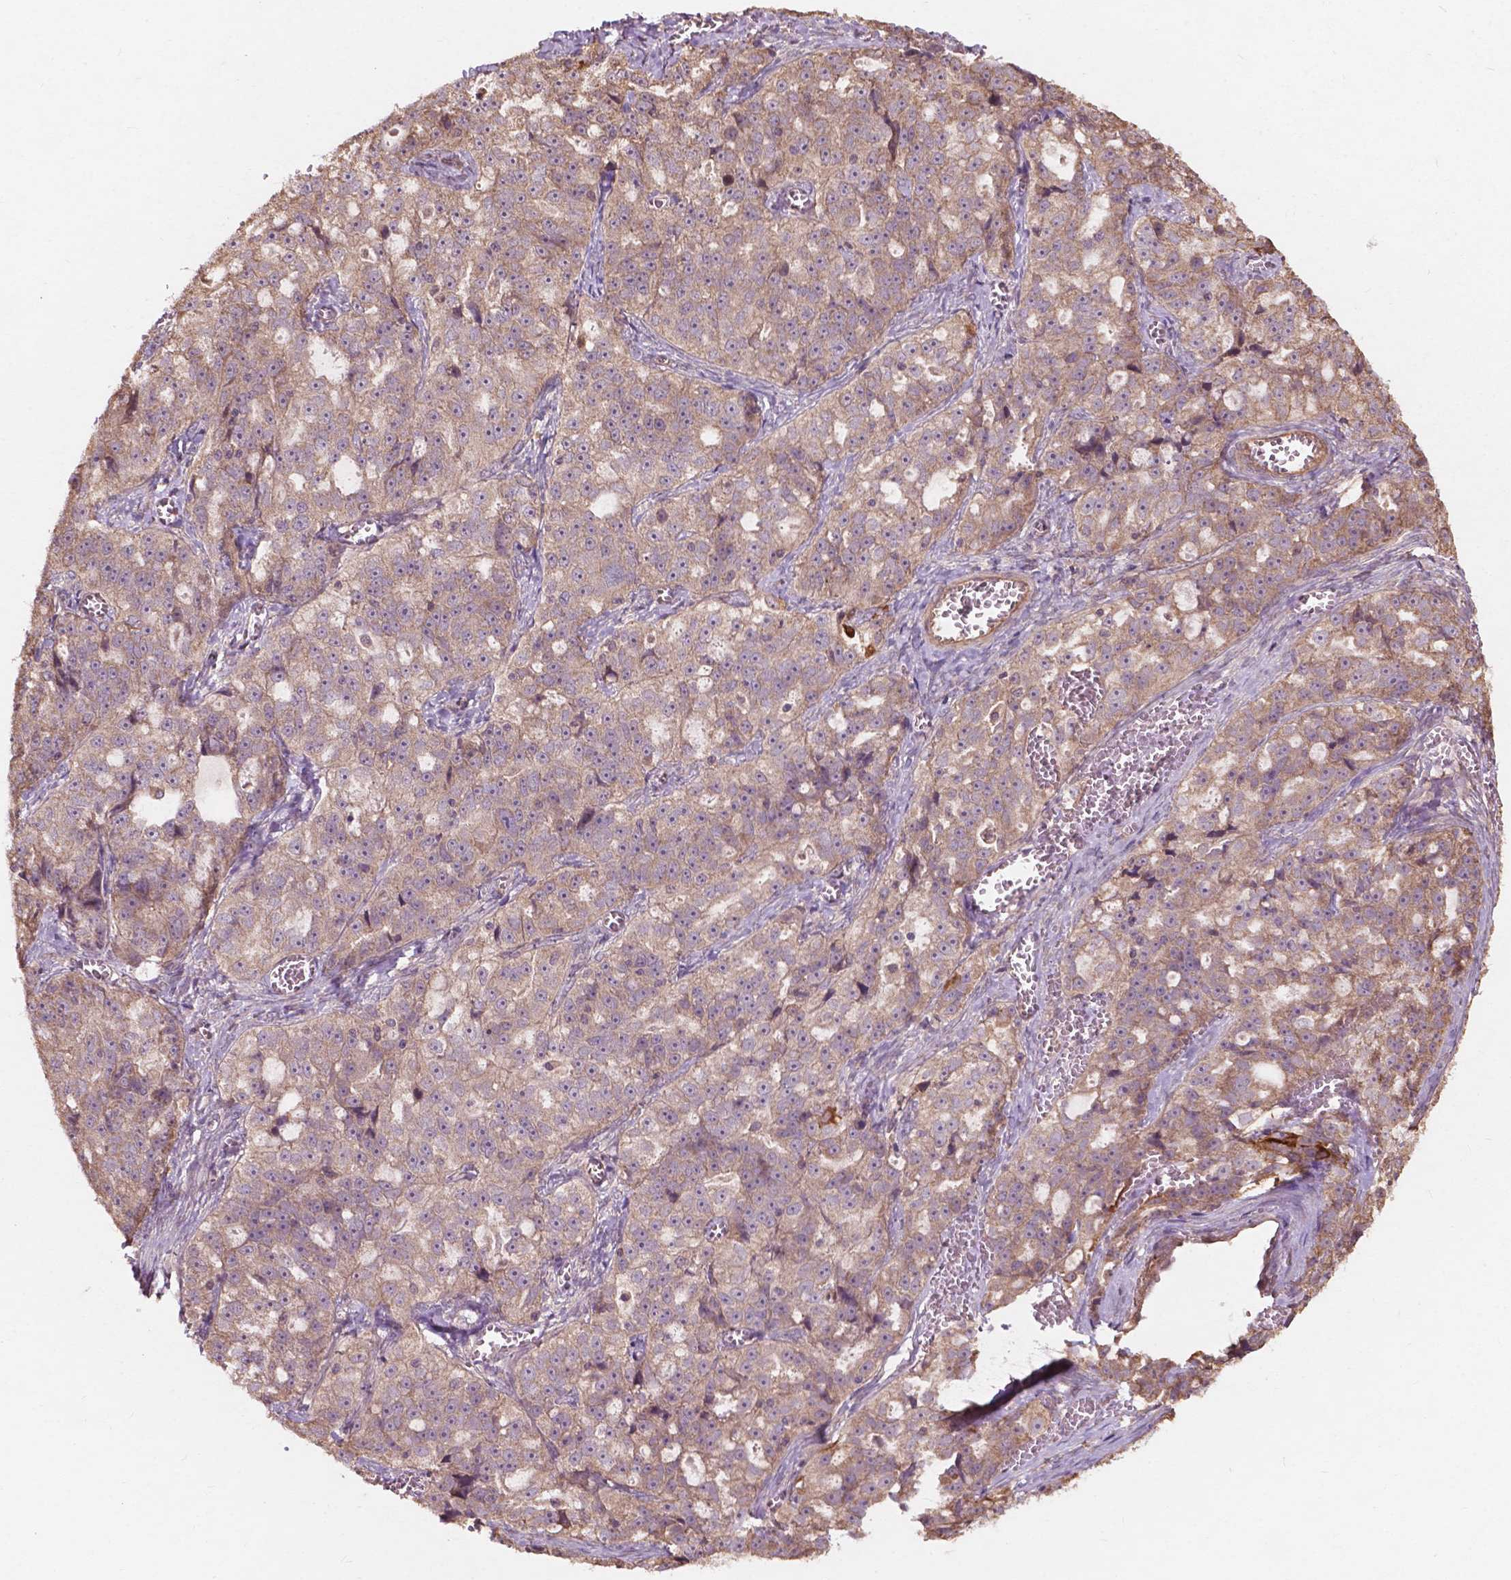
{"staining": {"intensity": "weak", "quantity": "25%-75%", "location": "cytoplasmic/membranous"}, "tissue": "ovarian cancer", "cell_type": "Tumor cells", "image_type": "cancer", "snomed": [{"axis": "morphology", "description": "Cystadenocarcinoma, serous, NOS"}, {"axis": "topography", "description": "Ovary"}], "caption": "Brown immunohistochemical staining in ovarian cancer exhibits weak cytoplasmic/membranous positivity in approximately 25%-75% of tumor cells.", "gene": "CDC42BPA", "patient": {"sex": "female", "age": 51}}